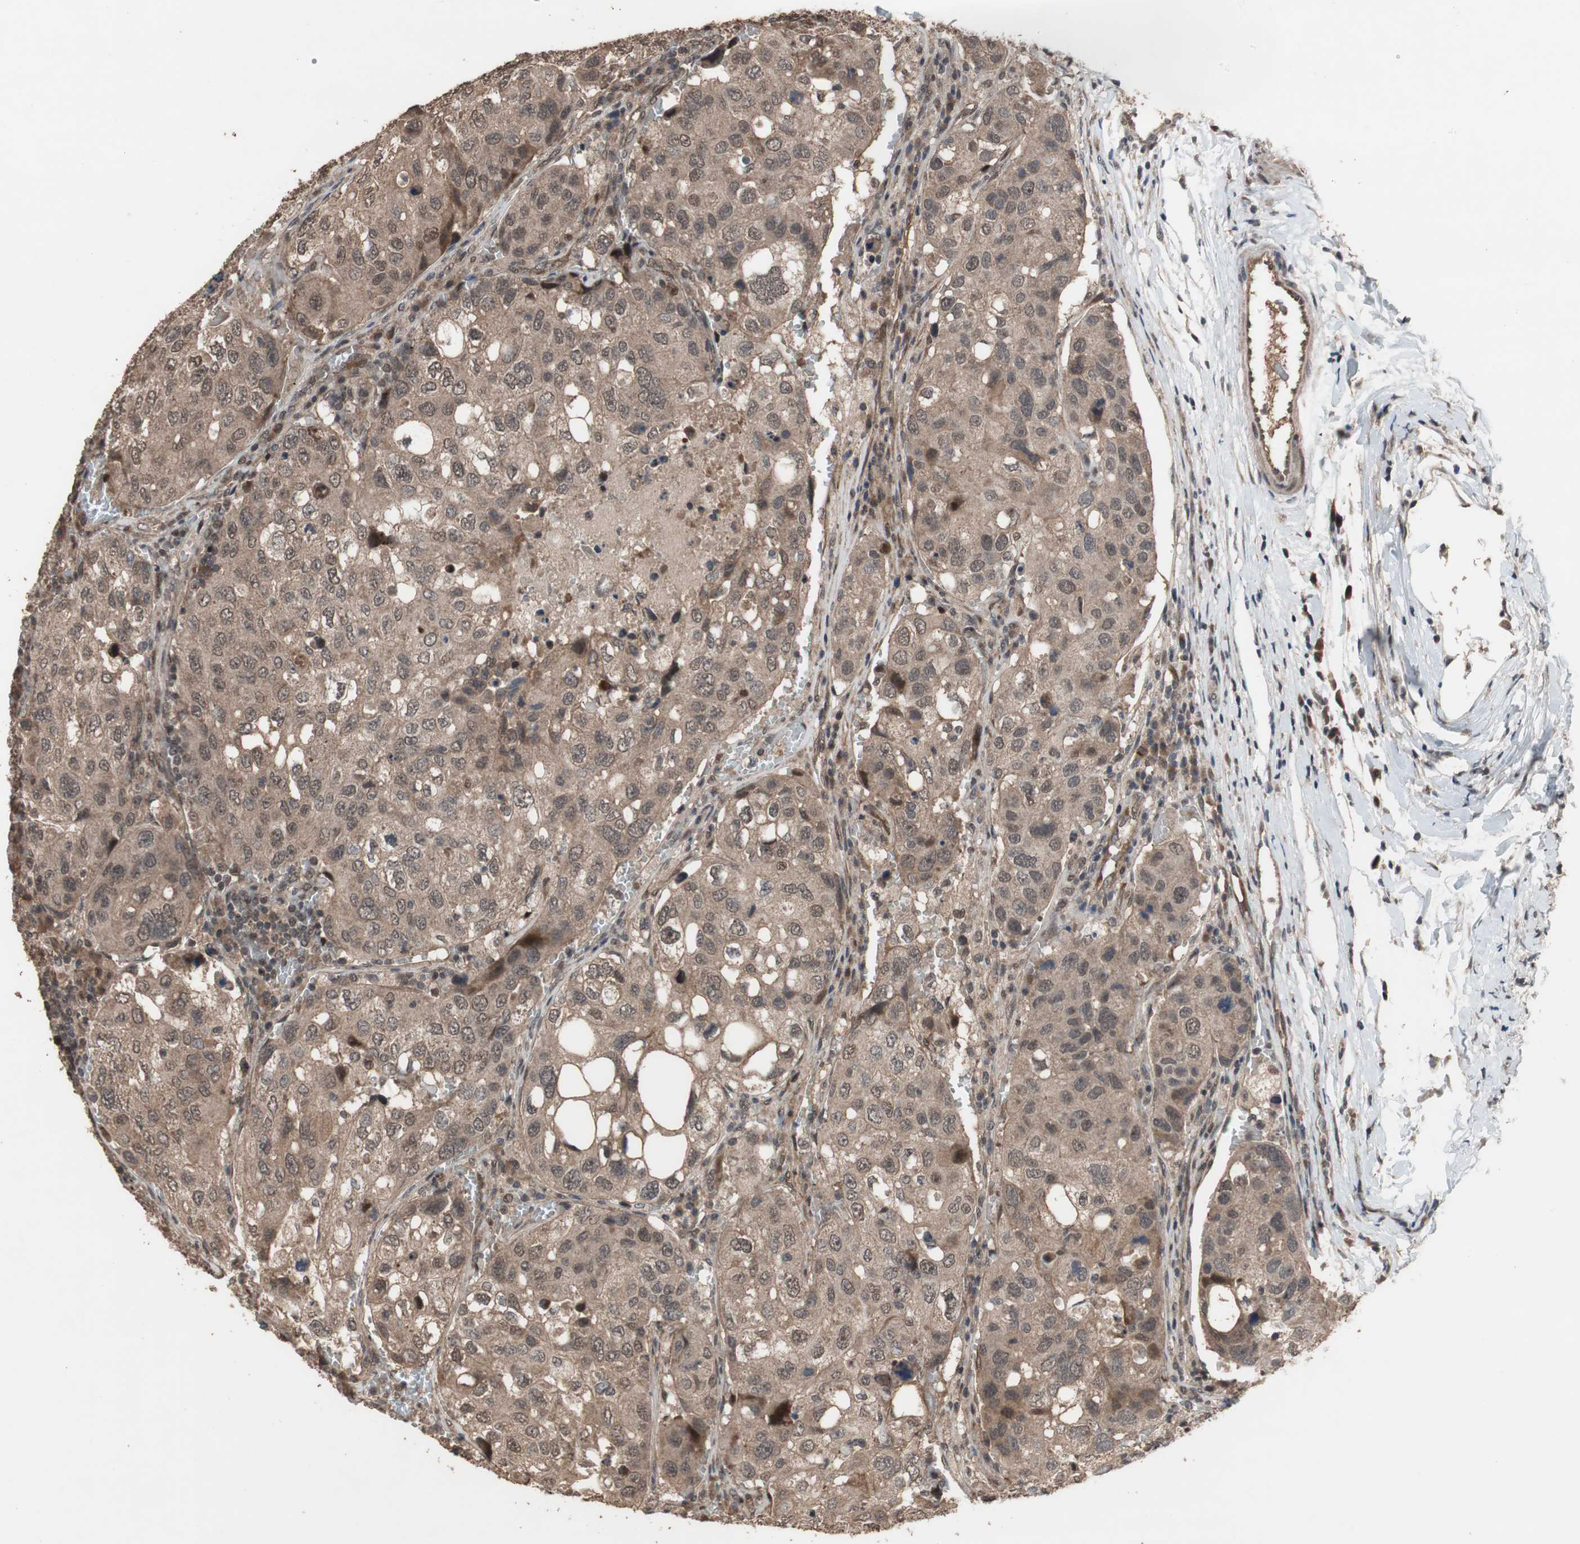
{"staining": {"intensity": "moderate", "quantity": ">75%", "location": "cytoplasmic/membranous"}, "tissue": "urothelial cancer", "cell_type": "Tumor cells", "image_type": "cancer", "snomed": [{"axis": "morphology", "description": "Urothelial carcinoma, High grade"}, {"axis": "topography", "description": "Lymph node"}, {"axis": "topography", "description": "Urinary bladder"}], "caption": "Moderate cytoplasmic/membranous protein expression is identified in approximately >75% of tumor cells in urothelial carcinoma (high-grade). The protein is stained brown, and the nuclei are stained in blue (DAB (3,3'-diaminobenzidine) IHC with brightfield microscopy, high magnification).", "gene": "KANSL1", "patient": {"sex": "male", "age": 51}}